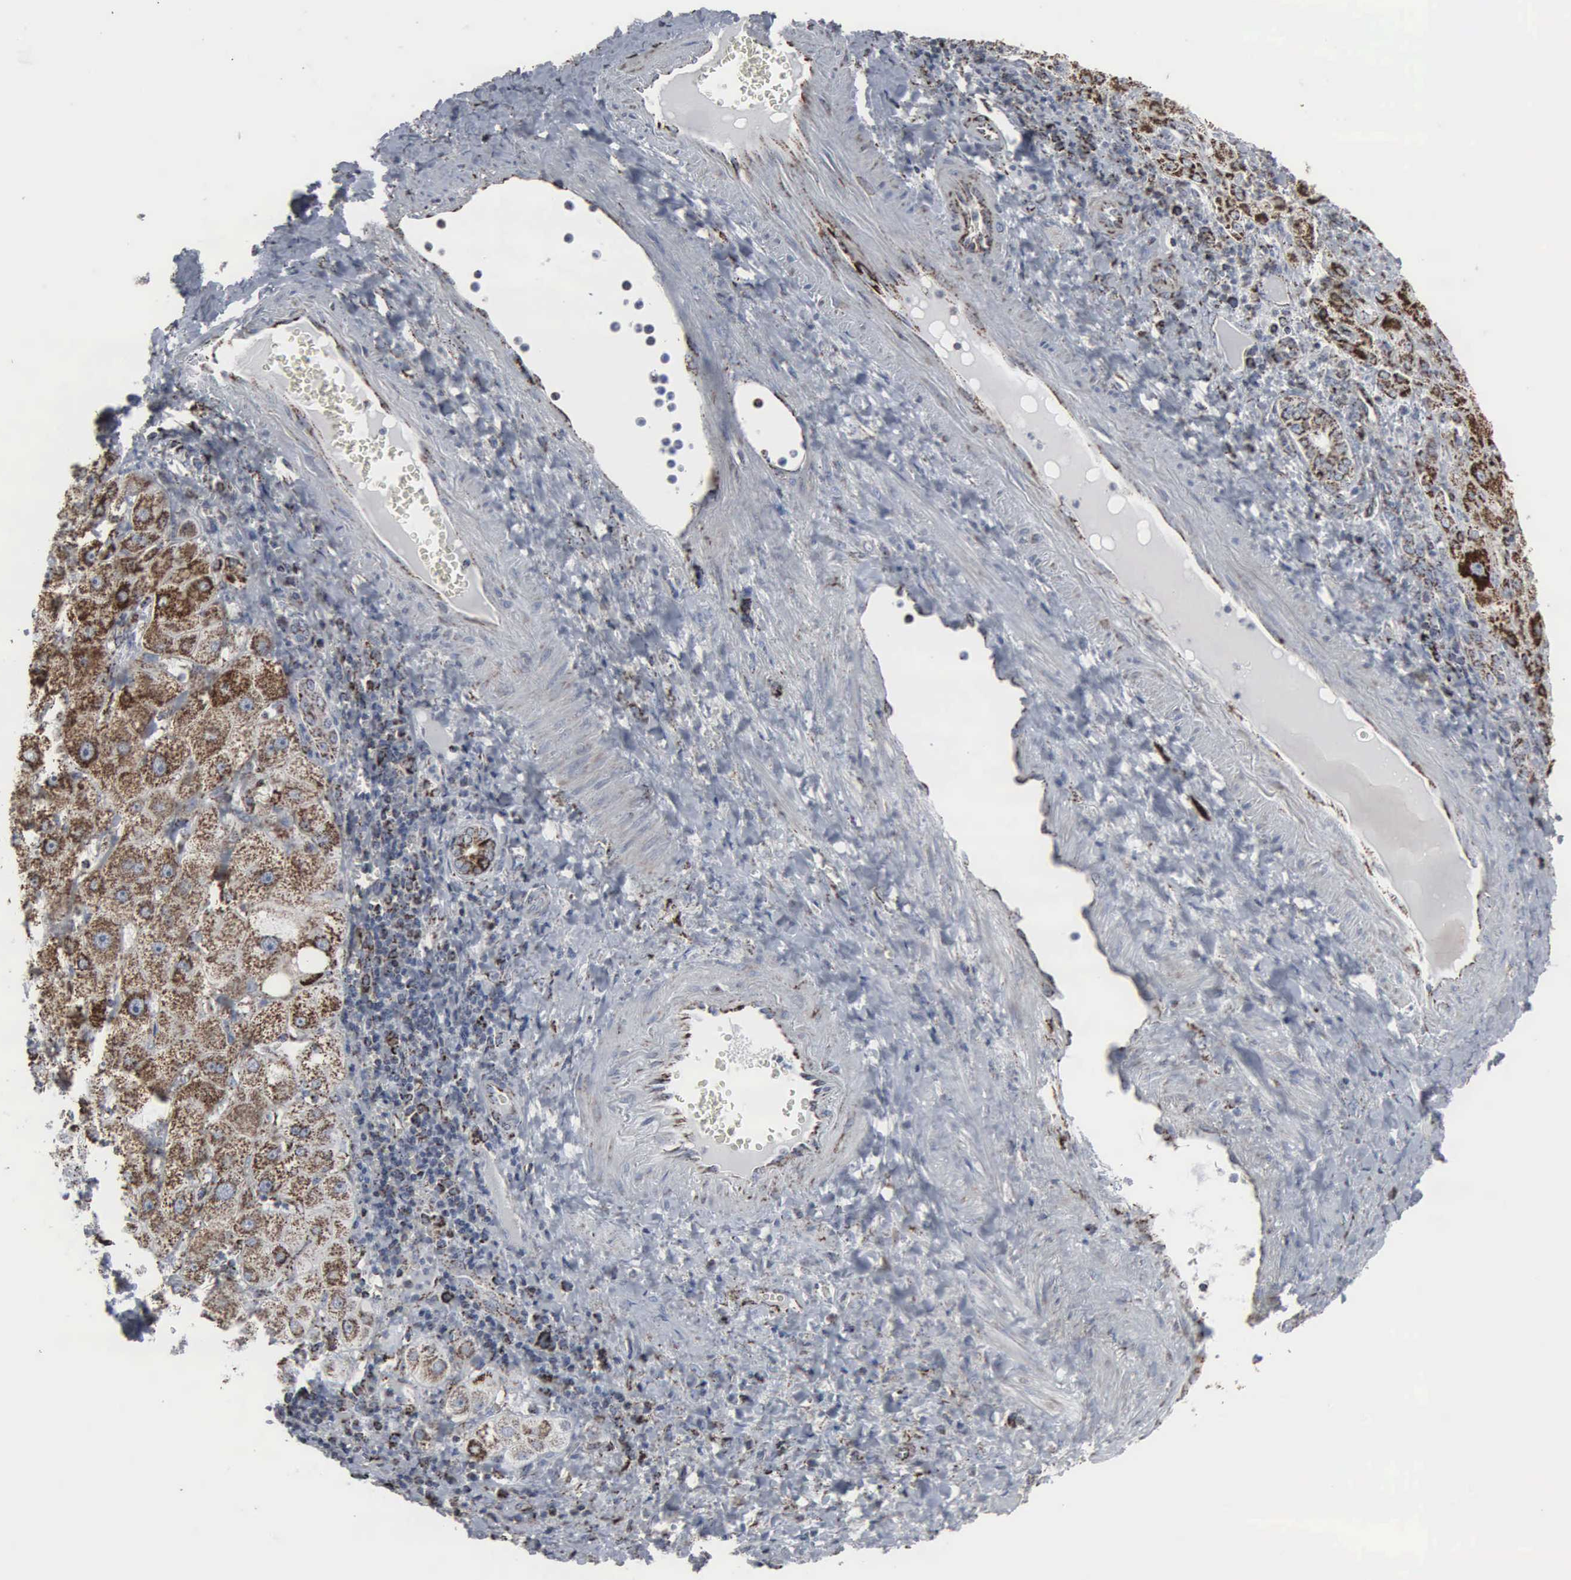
{"staining": {"intensity": "strong", "quantity": ">75%", "location": "cytoplasmic/membranous"}, "tissue": "liver cancer", "cell_type": "Tumor cells", "image_type": "cancer", "snomed": [{"axis": "morphology", "description": "Cholangiocarcinoma"}, {"axis": "topography", "description": "Liver"}], "caption": "A high amount of strong cytoplasmic/membranous staining is present in approximately >75% of tumor cells in cholangiocarcinoma (liver) tissue. (Stains: DAB in brown, nuclei in blue, Microscopy: brightfield microscopy at high magnification).", "gene": "HSPA9", "patient": {"sex": "female", "age": 79}}